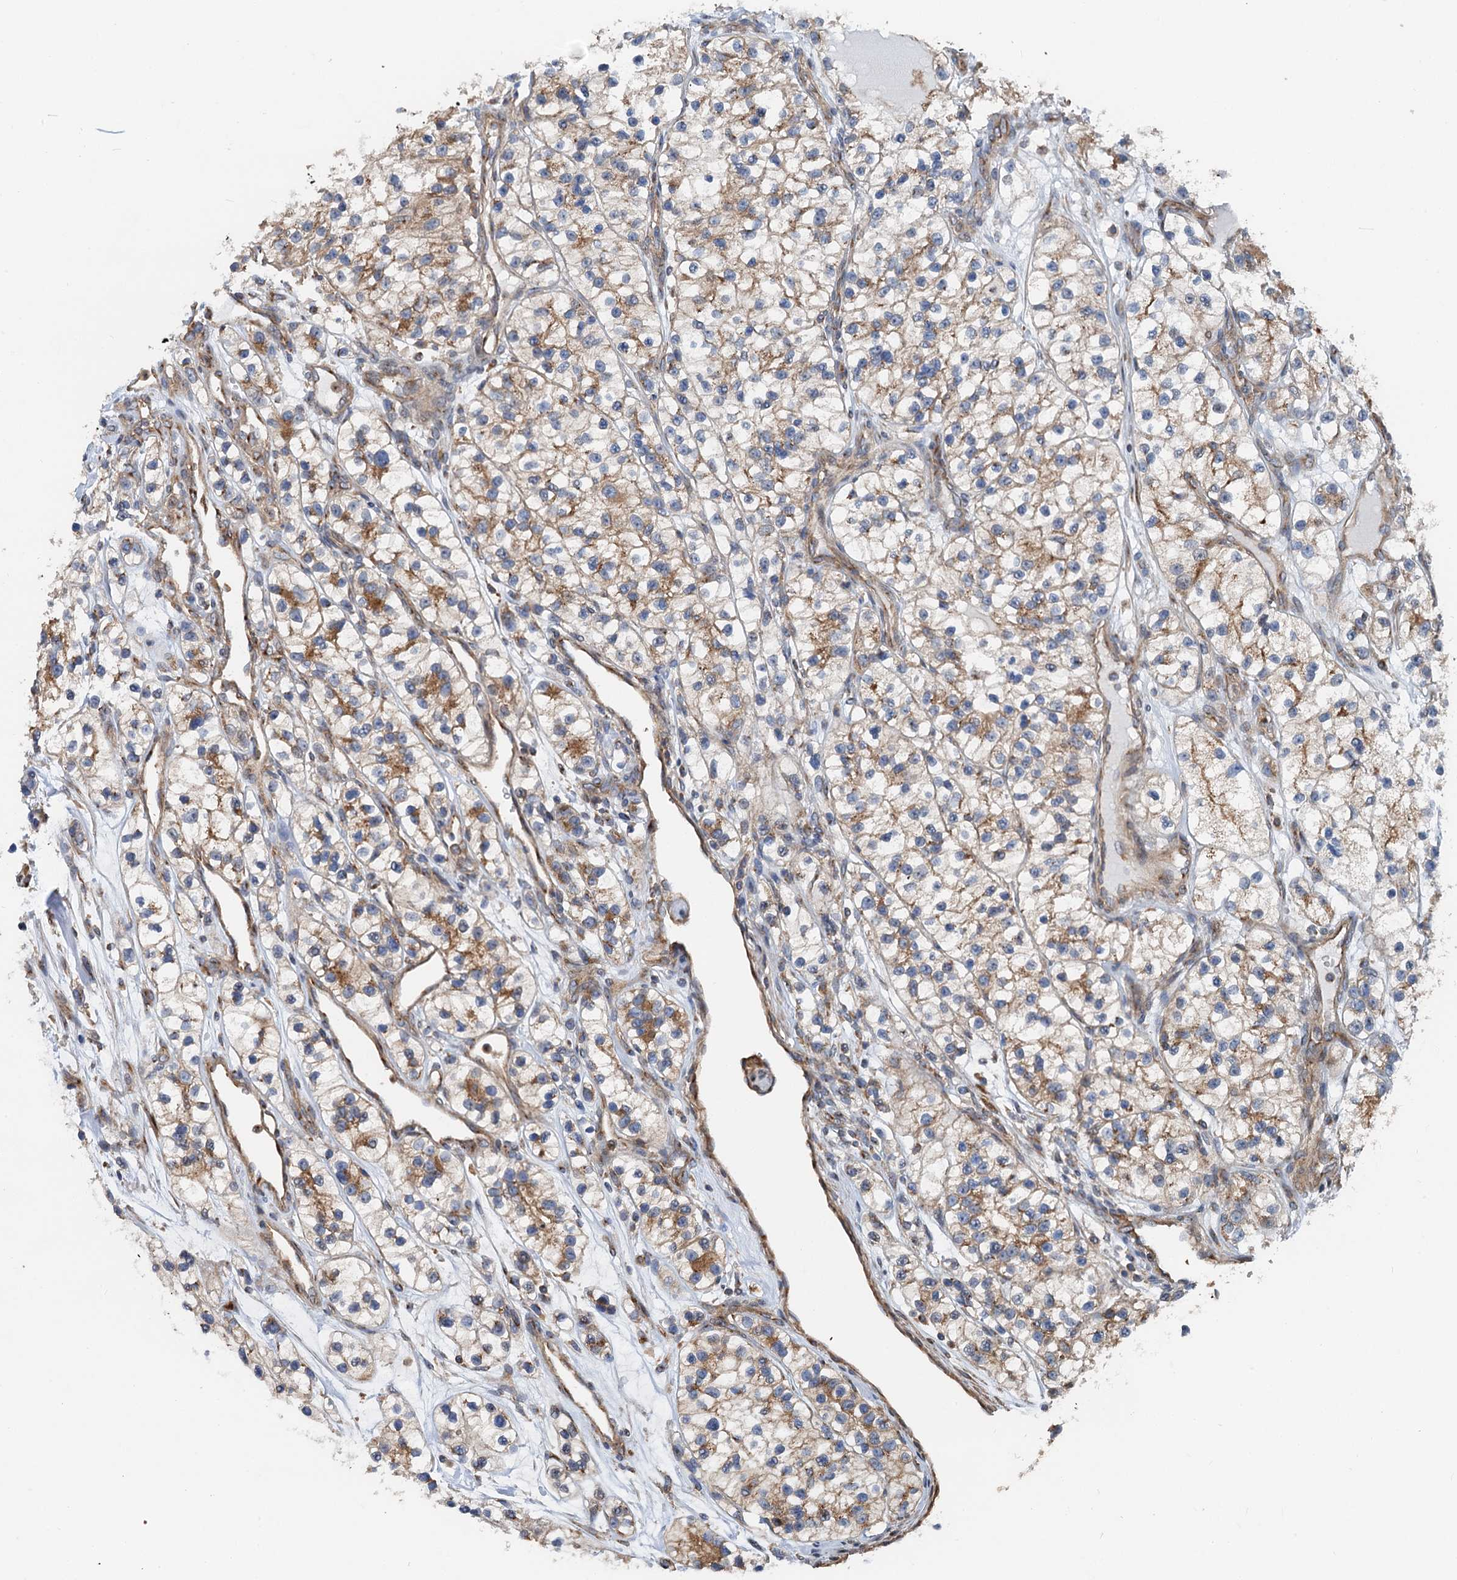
{"staining": {"intensity": "moderate", "quantity": "<25%", "location": "cytoplasmic/membranous"}, "tissue": "renal cancer", "cell_type": "Tumor cells", "image_type": "cancer", "snomed": [{"axis": "morphology", "description": "Adenocarcinoma, NOS"}, {"axis": "topography", "description": "Kidney"}], "caption": "An immunohistochemistry (IHC) photomicrograph of neoplastic tissue is shown. Protein staining in brown shows moderate cytoplasmic/membranous positivity in renal cancer (adenocarcinoma) within tumor cells.", "gene": "ANKRD26", "patient": {"sex": "female", "age": 57}}